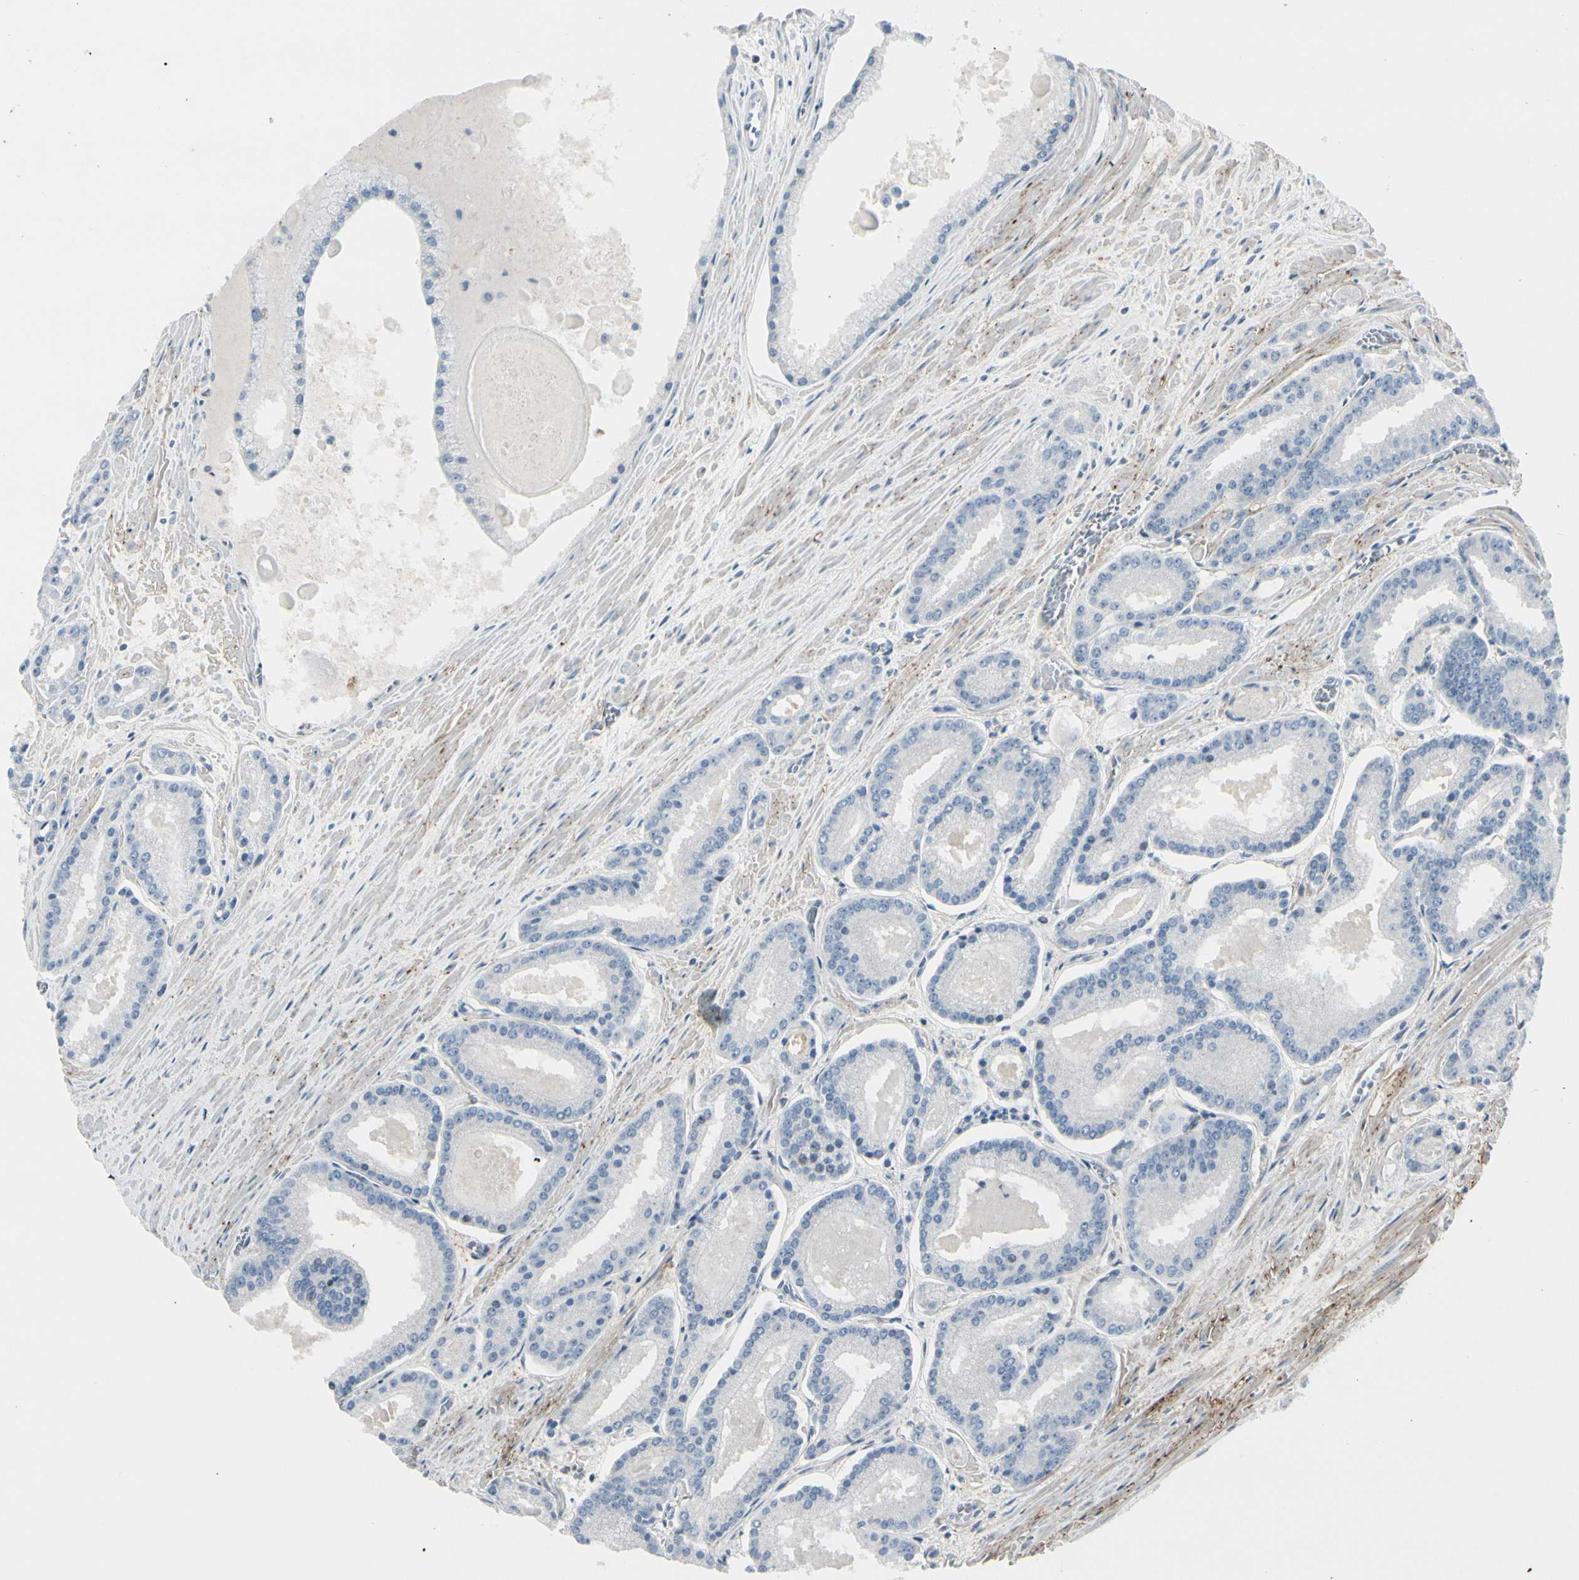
{"staining": {"intensity": "negative", "quantity": "none", "location": "none"}, "tissue": "prostate cancer", "cell_type": "Tumor cells", "image_type": "cancer", "snomed": [{"axis": "morphology", "description": "Adenocarcinoma, Low grade"}, {"axis": "topography", "description": "Prostate"}], "caption": "An immunohistochemistry histopathology image of prostate adenocarcinoma (low-grade) is shown. There is no staining in tumor cells of prostate adenocarcinoma (low-grade).", "gene": "CACNA2D1", "patient": {"sex": "male", "age": 59}}